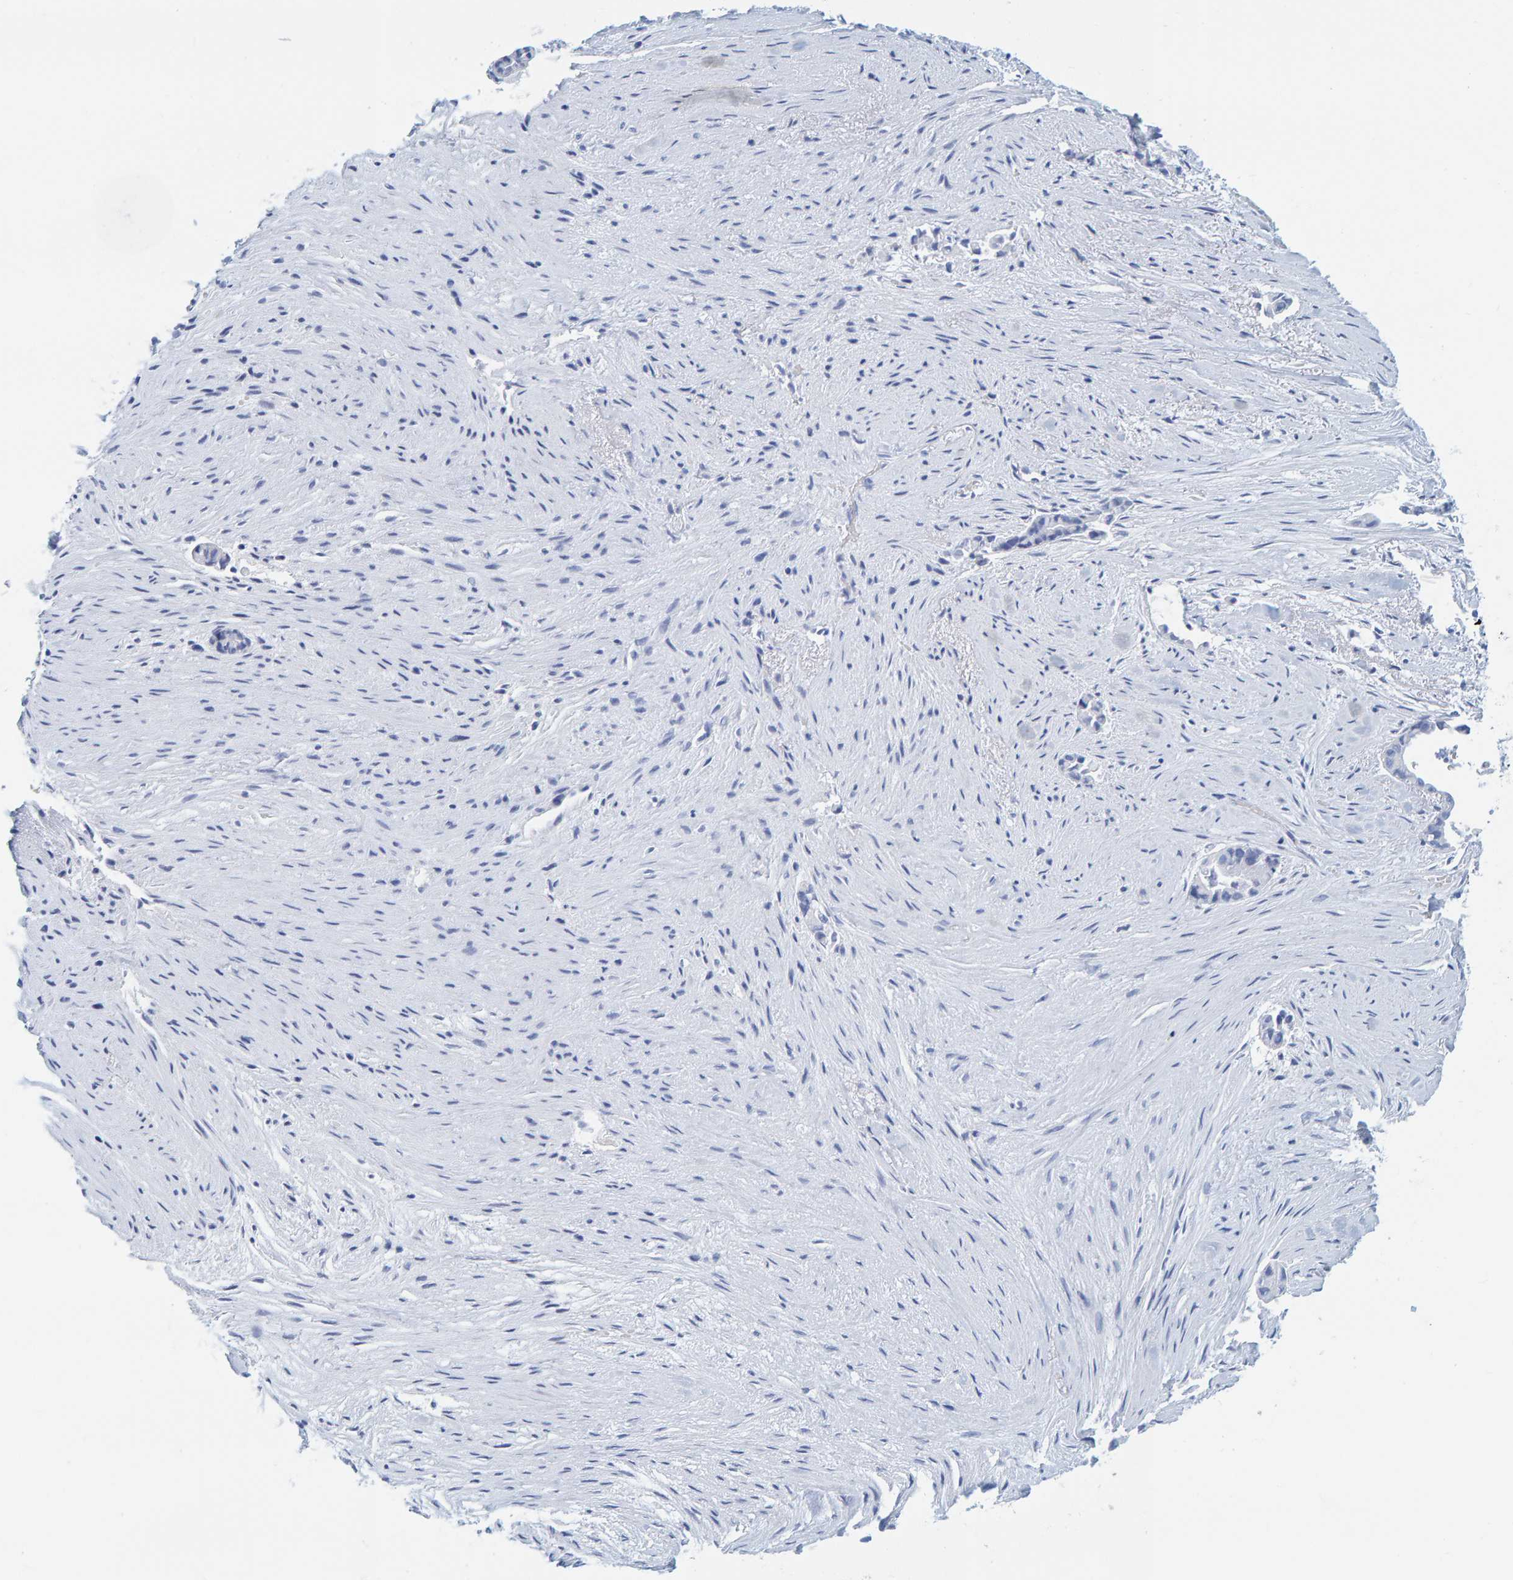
{"staining": {"intensity": "negative", "quantity": "none", "location": "none"}, "tissue": "liver cancer", "cell_type": "Tumor cells", "image_type": "cancer", "snomed": [{"axis": "morphology", "description": "Cholangiocarcinoma"}, {"axis": "topography", "description": "Liver"}], "caption": "Immunohistochemistry micrograph of neoplastic tissue: human liver cancer (cholangiocarcinoma) stained with DAB (3,3'-diaminobenzidine) displays no significant protein staining in tumor cells. (Immunohistochemistry (ihc), brightfield microscopy, high magnification).", "gene": "SFTPC", "patient": {"sex": "female", "age": 55}}